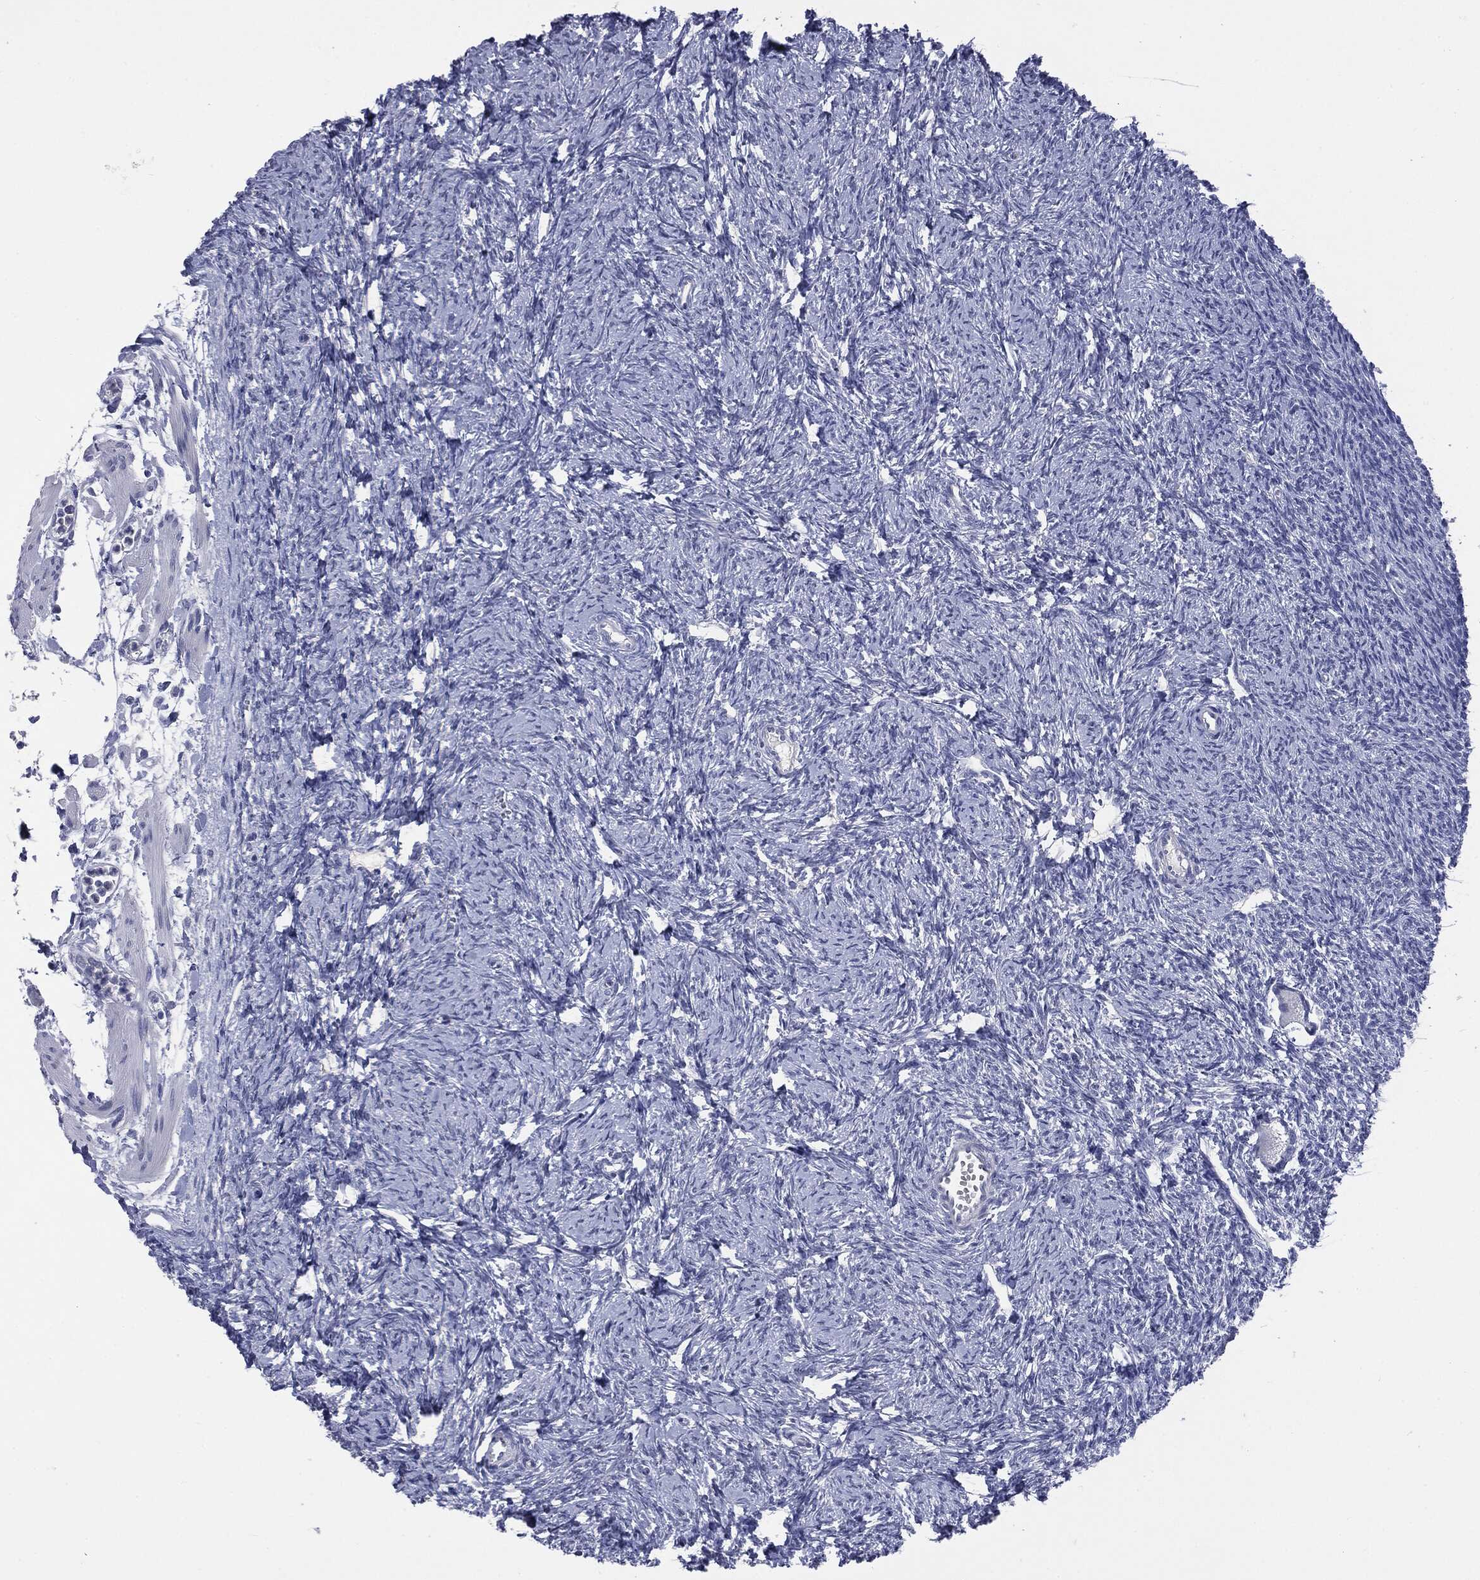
{"staining": {"intensity": "negative", "quantity": "none", "location": "none"}, "tissue": "ovary", "cell_type": "Follicle cells", "image_type": "normal", "snomed": [{"axis": "morphology", "description": "Normal tissue, NOS"}, {"axis": "topography", "description": "Fallopian tube"}, {"axis": "topography", "description": "Ovary"}], "caption": "Immunohistochemistry (IHC) photomicrograph of unremarkable ovary stained for a protein (brown), which displays no positivity in follicle cells.", "gene": "TSHB", "patient": {"sex": "female", "age": 33}}